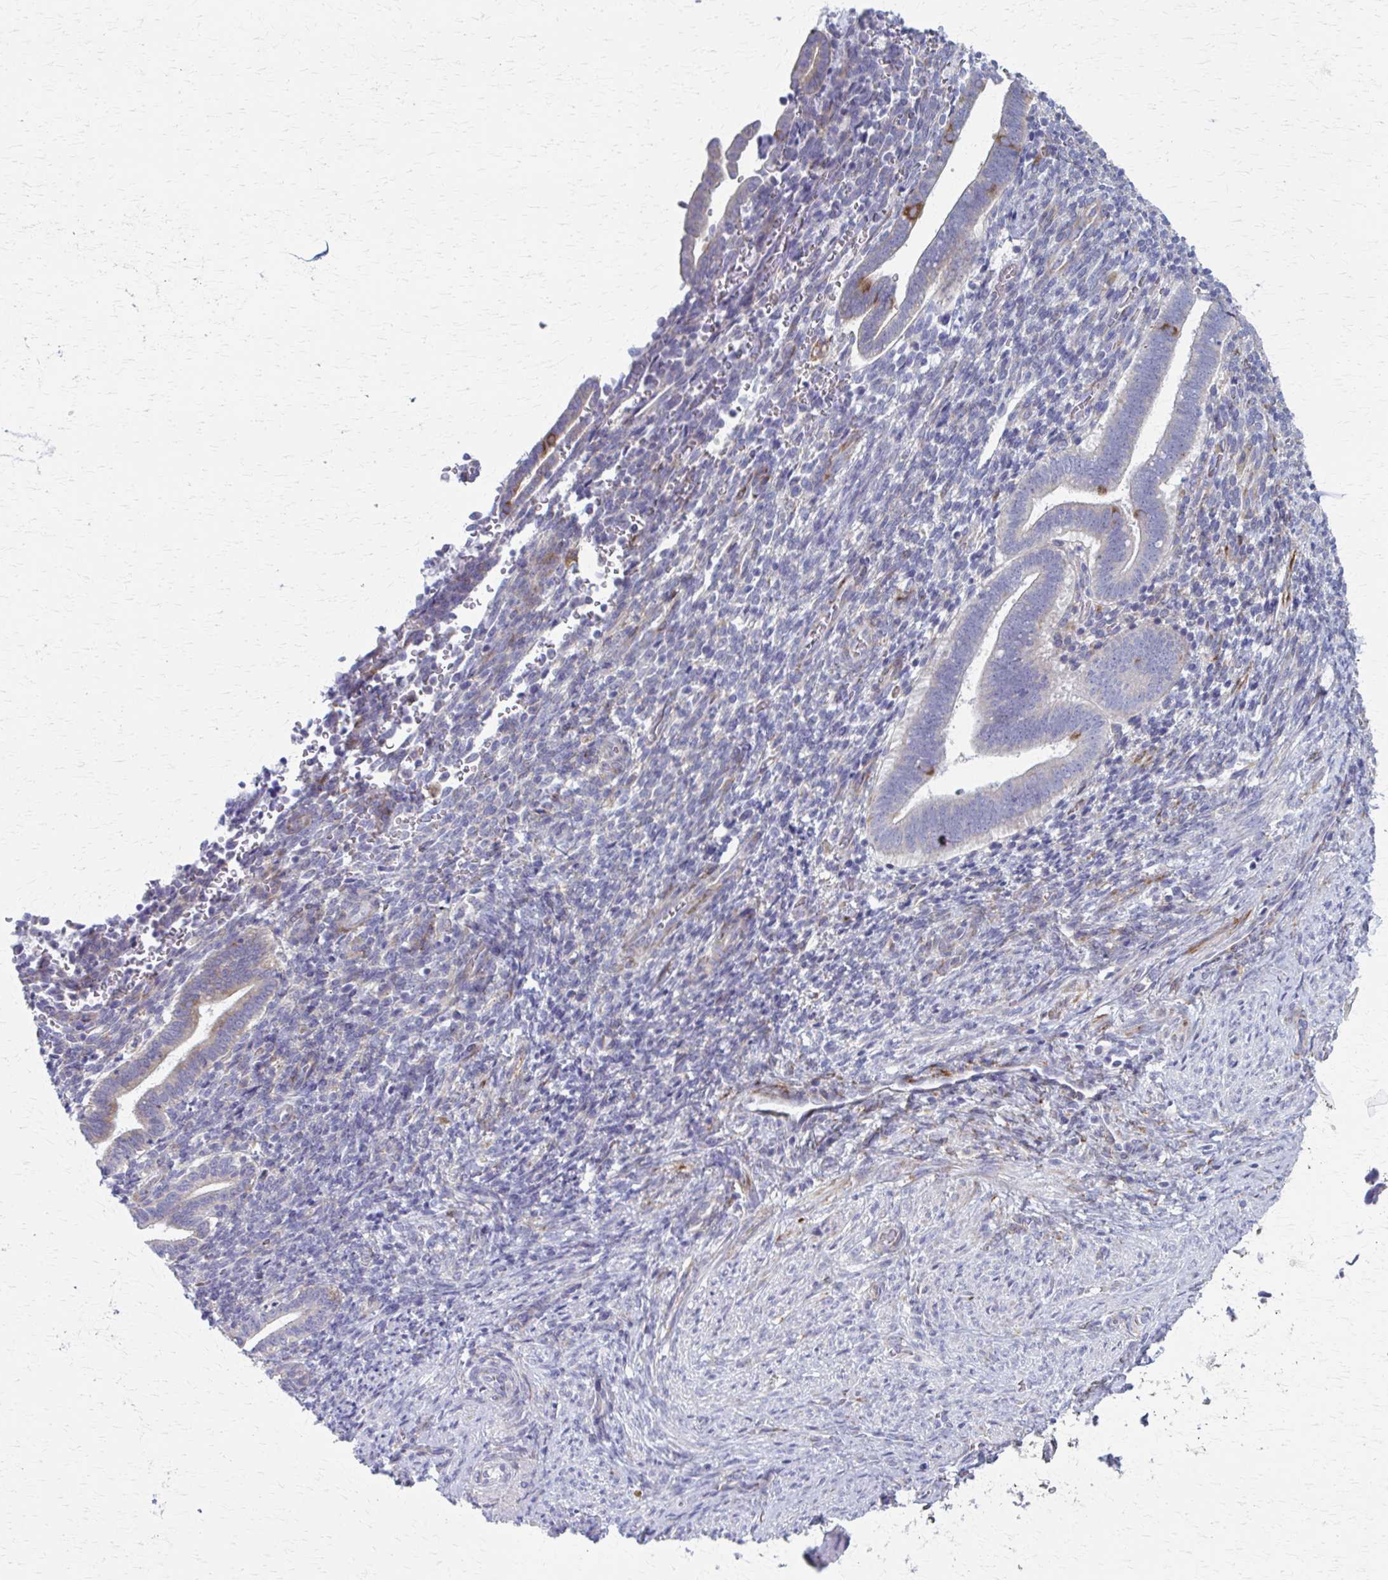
{"staining": {"intensity": "negative", "quantity": "none", "location": "none"}, "tissue": "endometrium", "cell_type": "Cells in endometrial stroma", "image_type": "normal", "snomed": [{"axis": "morphology", "description": "Normal tissue, NOS"}, {"axis": "topography", "description": "Endometrium"}], "caption": "Human endometrium stained for a protein using immunohistochemistry displays no positivity in cells in endometrial stroma.", "gene": "SPATS2L", "patient": {"sex": "female", "age": 34}}